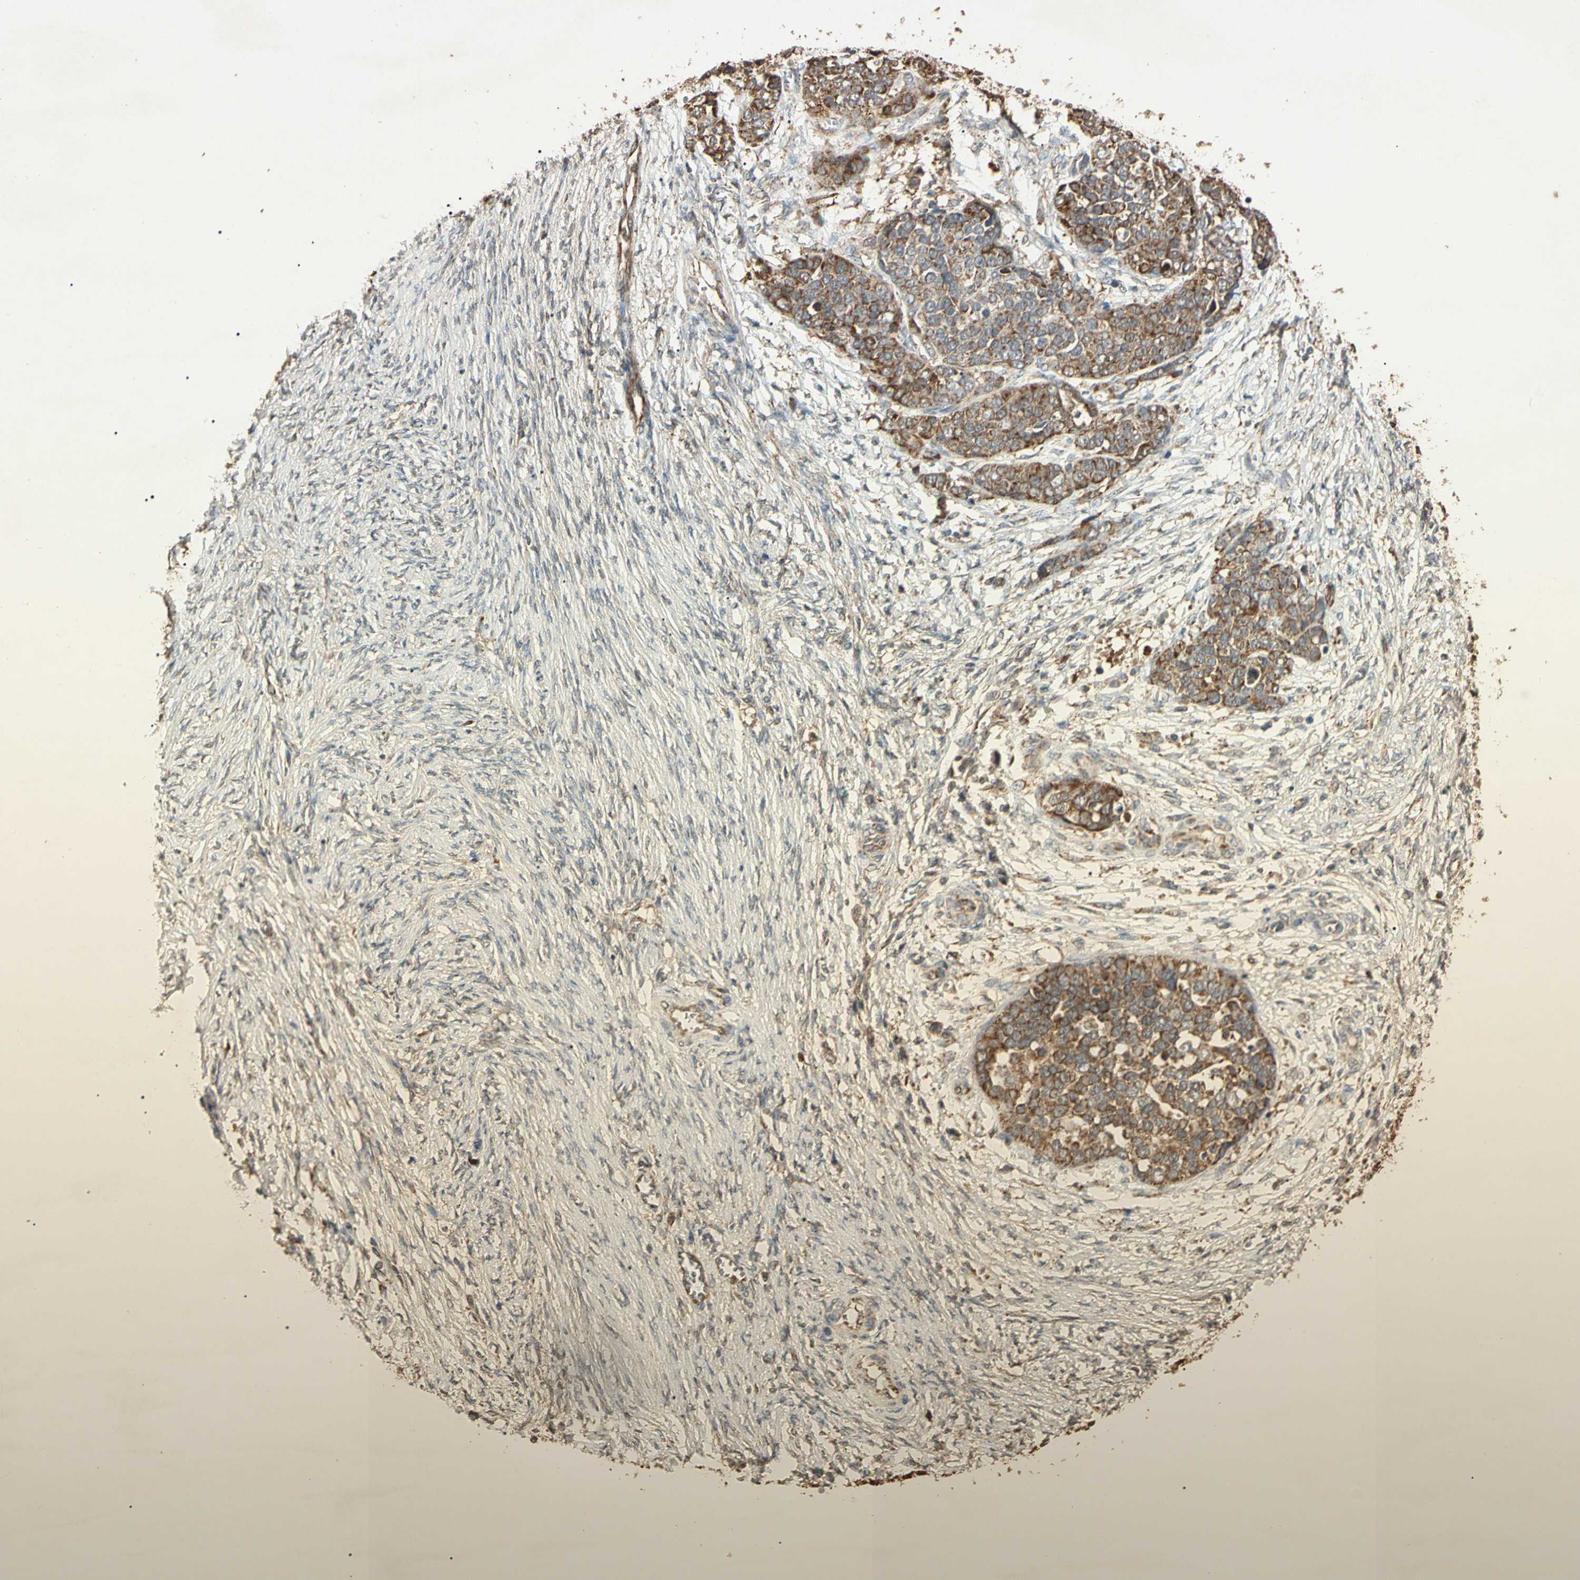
{"staining": {"intensity": "moderate", "quantity": ">75%", "location": "cytoplasmic/membranous"}, "tissue": "ovarian cancer", "cell_type": "Tumor cells", "image_type": "cancer", "snomed": [{"axis": "morphology", "description": "Cystadenocarcinoma, serous, NOS"}, {"axis": "topography", "description": "Ovary"}], "caption": "Immunohistochemistry (IHC) (DAB (3,3'-diaminobenzidine)) staining of serous cystadenocarcinoma (ovarian) displays moderate cytoplasmic/membranous protein expression in approximately >75% of tumor cells.", "gene": "PRDX5", "patient": {"sex": "female", "age": 44}}